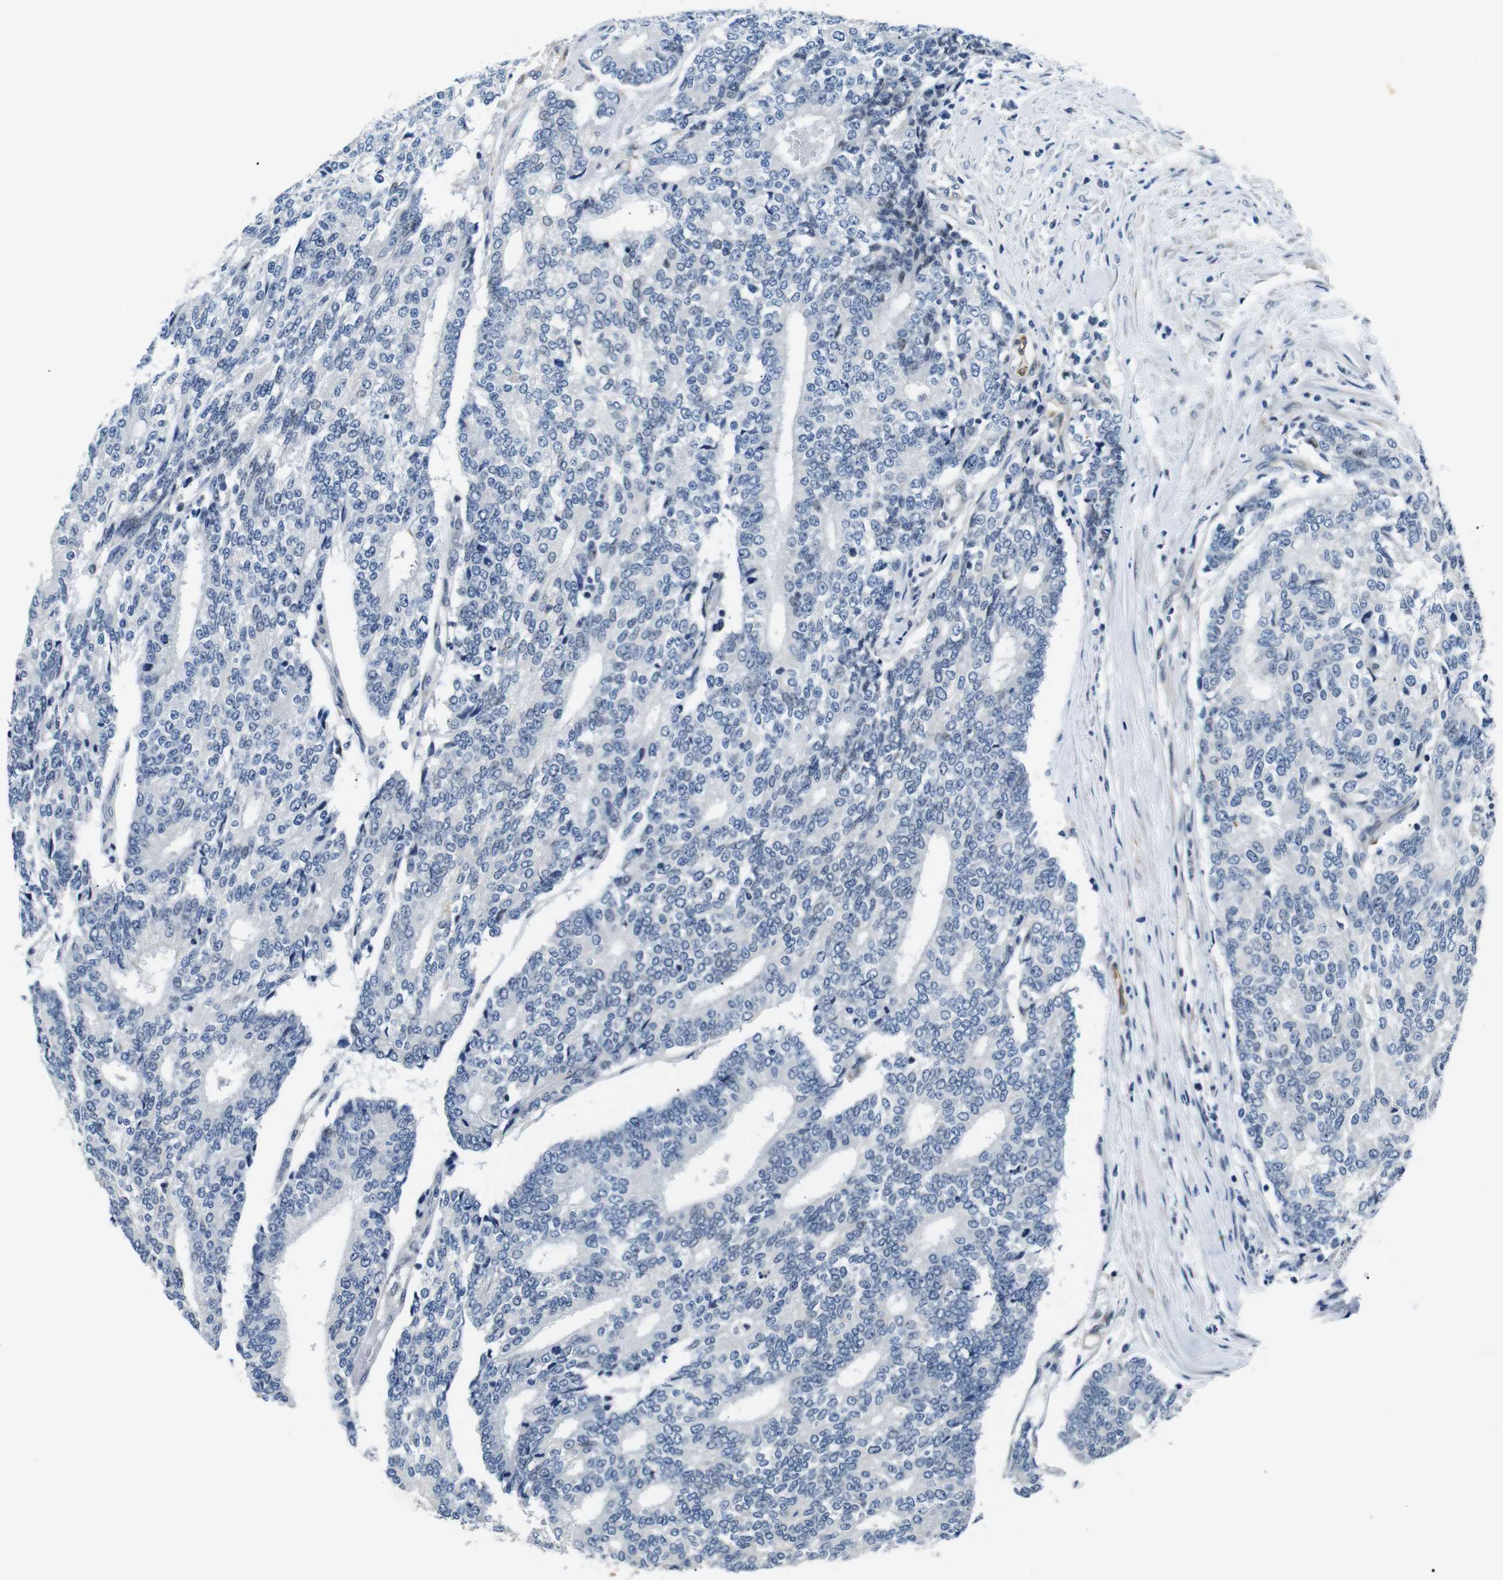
{"staining": {"intensity": "negative", "quantity": "none", "location": "none"}, "tissue": "prostate cancer", "cell_type": "Tumor cells", "image_type": "cancer", "snomed": [{"axis": "morphology", "description": "Normal tissue, NOS"}, {"axis": "morphology", "description": "Adenocarcinoma, High grade"}, {"axis": "topography", "description": "Prostate"}, {"axis": "topography", "description": "Seminal veicle"}], "caption": "High power microscopy image of an immunohistochemistry histopathology image of high-grade adenocarcinoma (prostate), revealing no significant positivity in tumor cells.", "gene": "TAFA1", "patient": {"sex": "male", "age": 55}}